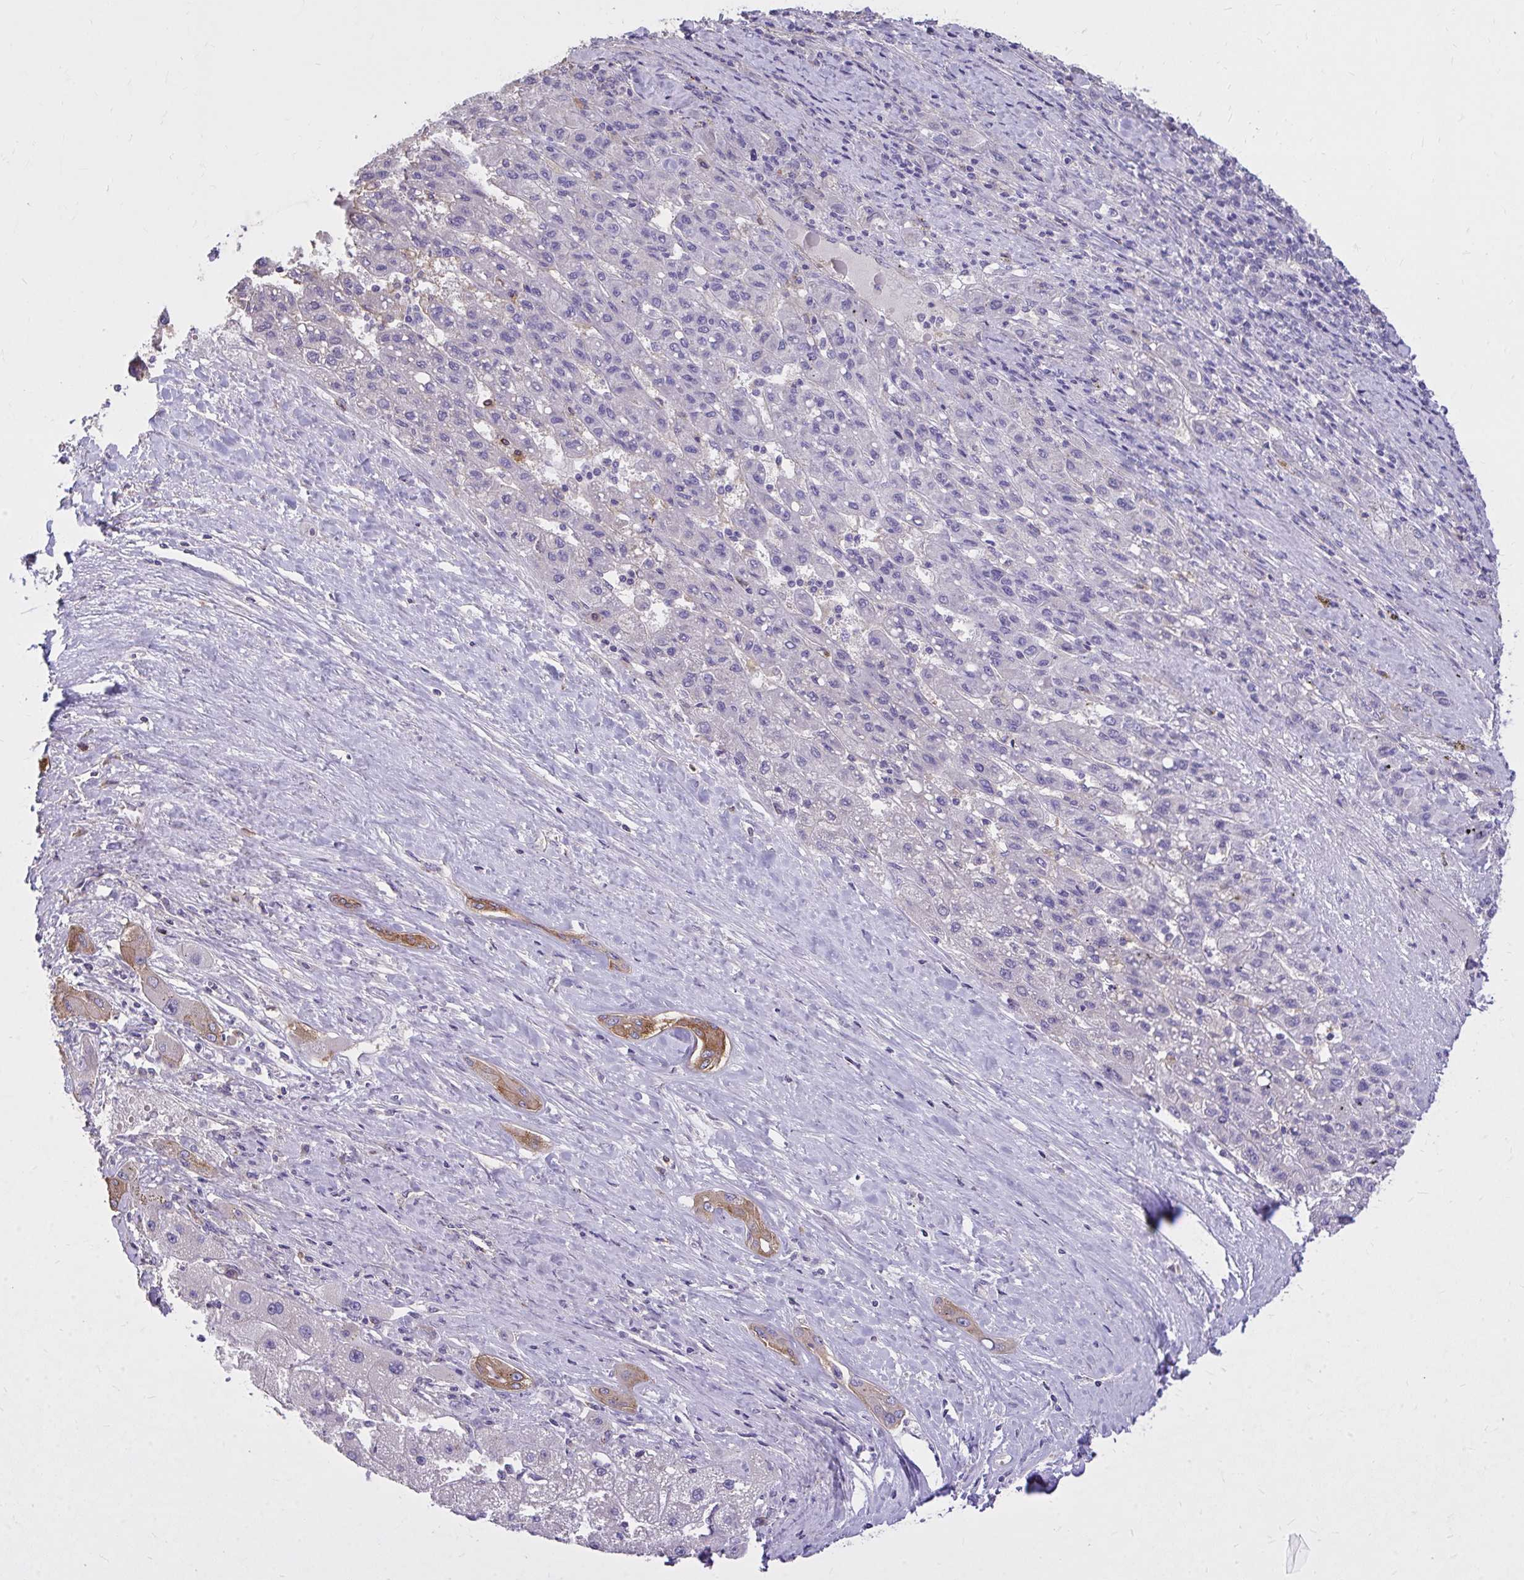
{"staining": {"intensity": "negative", "quantity": "none", "location": "none"}, "tissue": "liver cancer", "cell_type": "Tumor cells", "image_type": "cancer", "snomed": [{"axis": "morphology", "description": "Carcinoma, Hepatocellular, NOS"}, {"axis": "topography", "description": "Liver"}], "caption": "Photomicrograph shows no protein positivity in tumor cells of liver cancer (hepatocellular carcinoma) tissue.", "gene": "EPB41L1", "patient": {"sex": "female", "age": 82}}